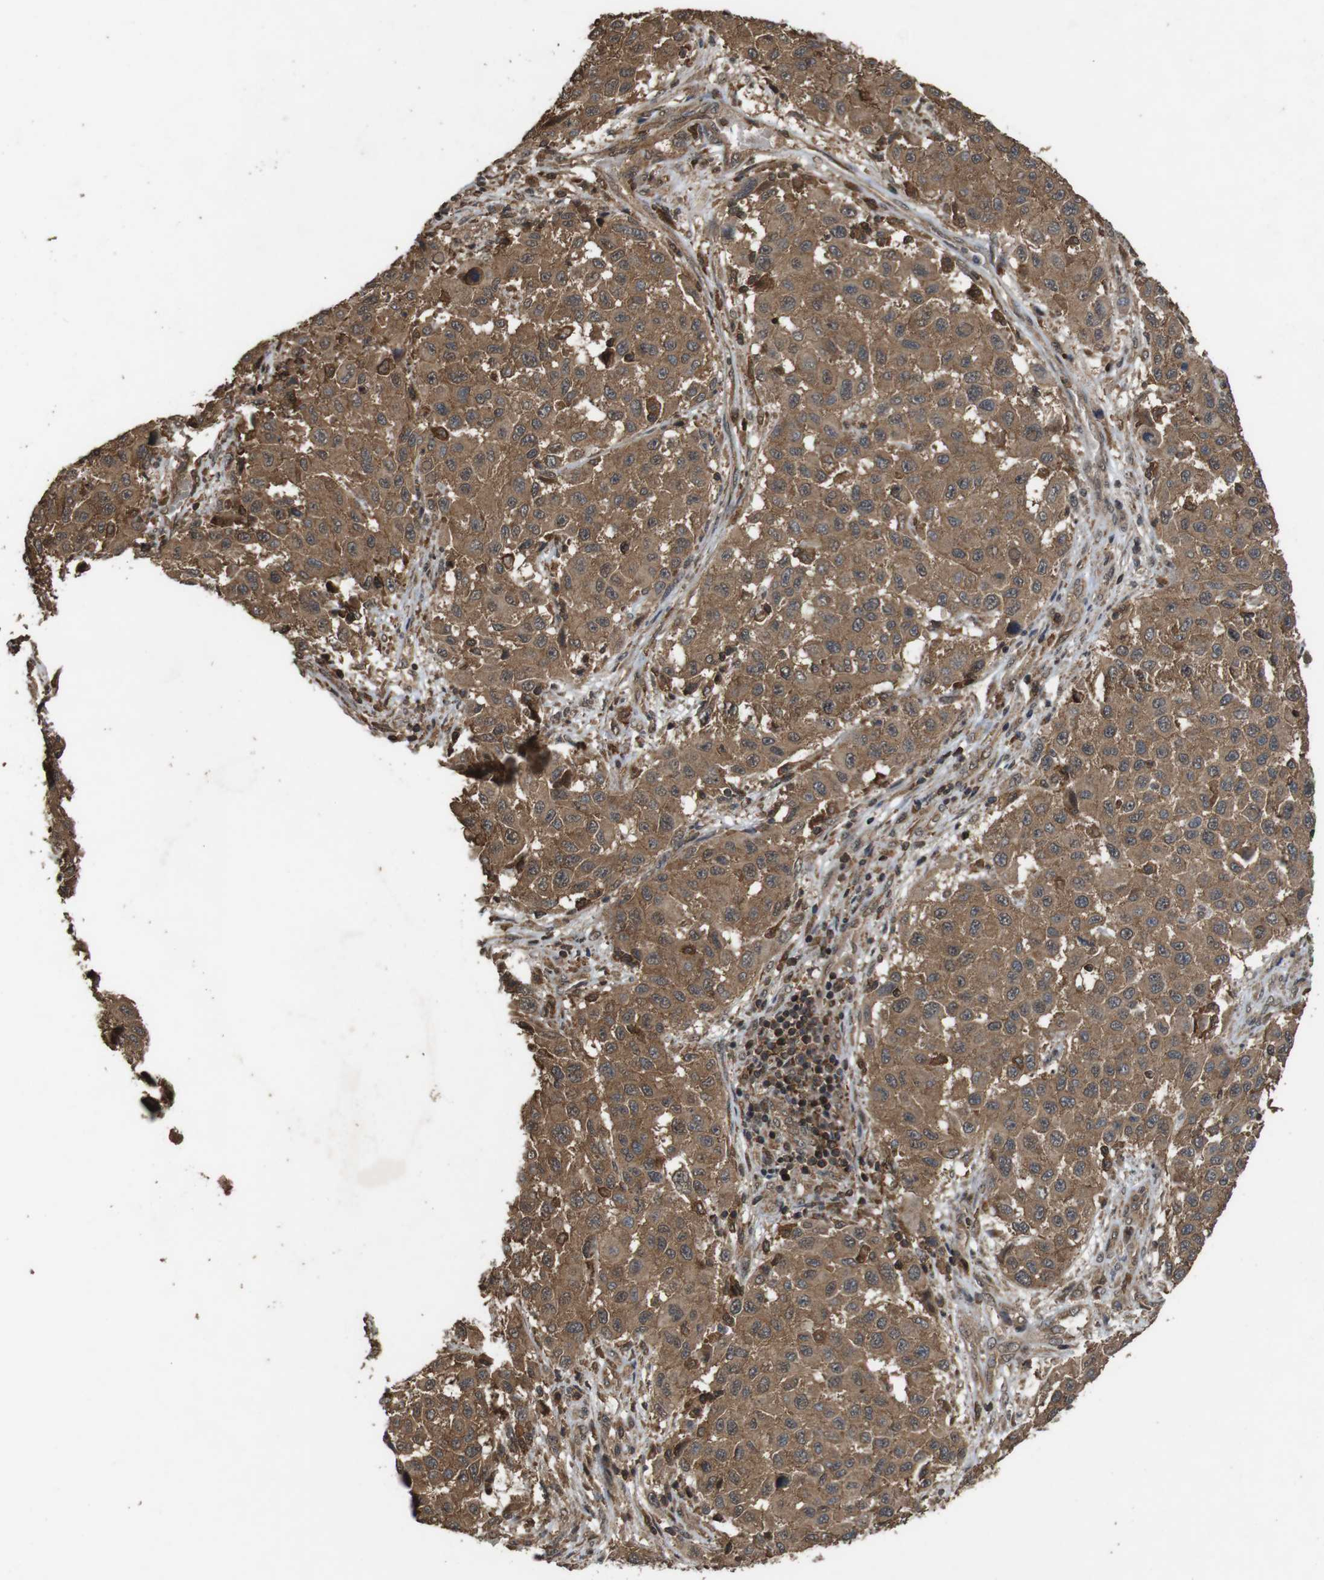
{"staining": {"intensity": "moderate", "quantity": ">75%", "location": "cytoplasmic/membranous"}, "tissue": "melanoma", "cell_type": "Tumor cells", "image_type": "cancer", "snomed": [{"axis": "morphology", "description": "Malignant melanoma, Metastatic site"}, {"axis": "topography", "description": "Lymph node"}], "caption": "Protein staining shows moderate cytoplasmic/membranous positivity in about >75% of tumor cells in malignant melanoma (metastatic site).", "gene": "BAG4", "patient": {"sex": "male", "age": 61}}